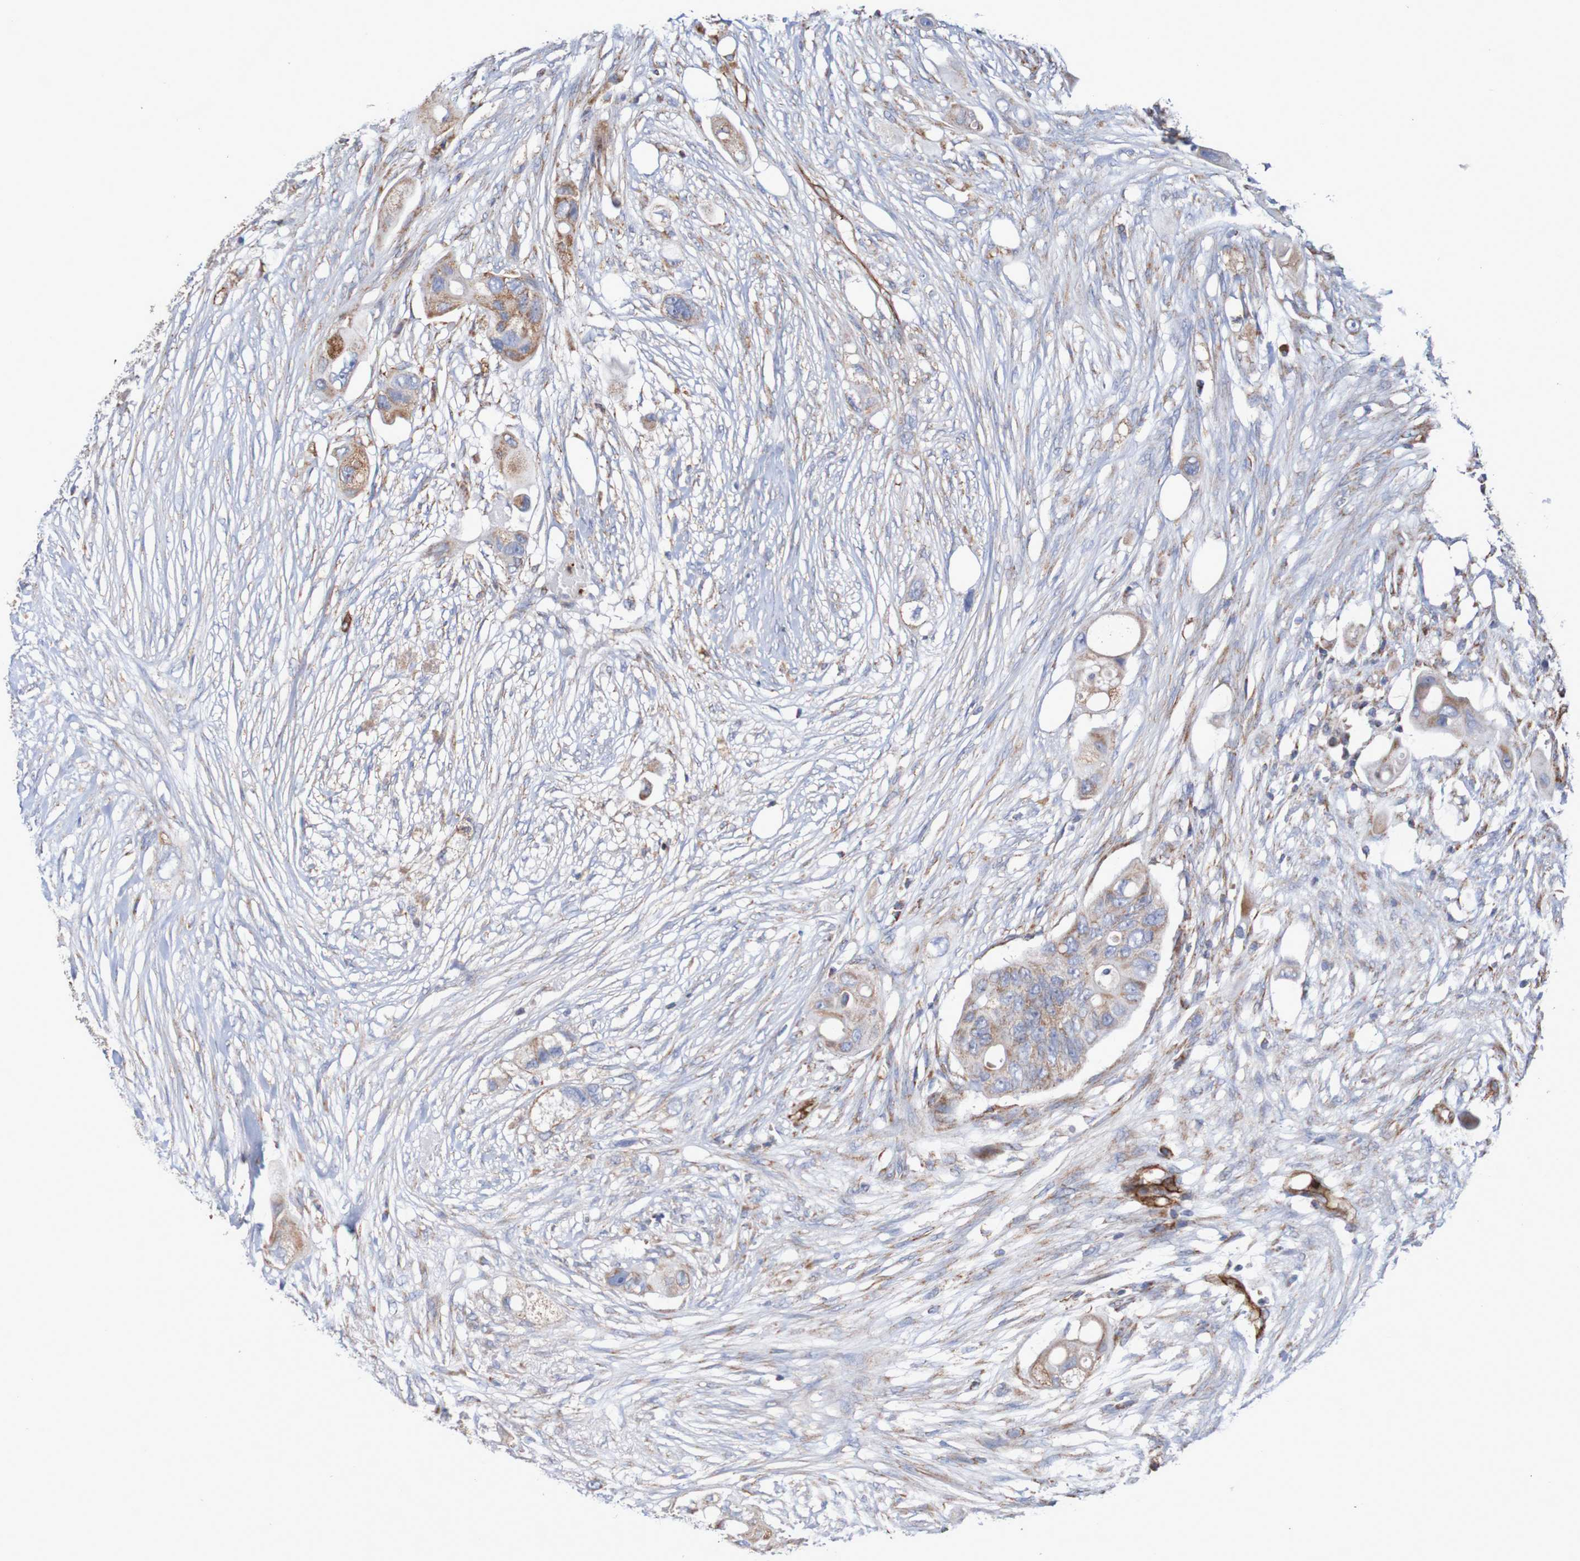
{"staining": {"intensity": "moderate", "quantity": ">75%", "location": "cytoplasmic/membranous"}, "tissue": "colorectal cancer", "cell_type": "Tumor cells", "image_type": "cancer", "snomed": [{"axis": "morphology", "description": "Adenocarcinoma, NOS"}, {"axis": "topography", "description": "Colon"}], "caption": "DAB immunohistochemical staining of human adenocarcinoma (colorectal) shows moderate cytoplasmic/membranous protein positivity in approximately >75% of tumor cells.", "gene": "MMEL1", "patient": {"sex": "female", "age": 57}}